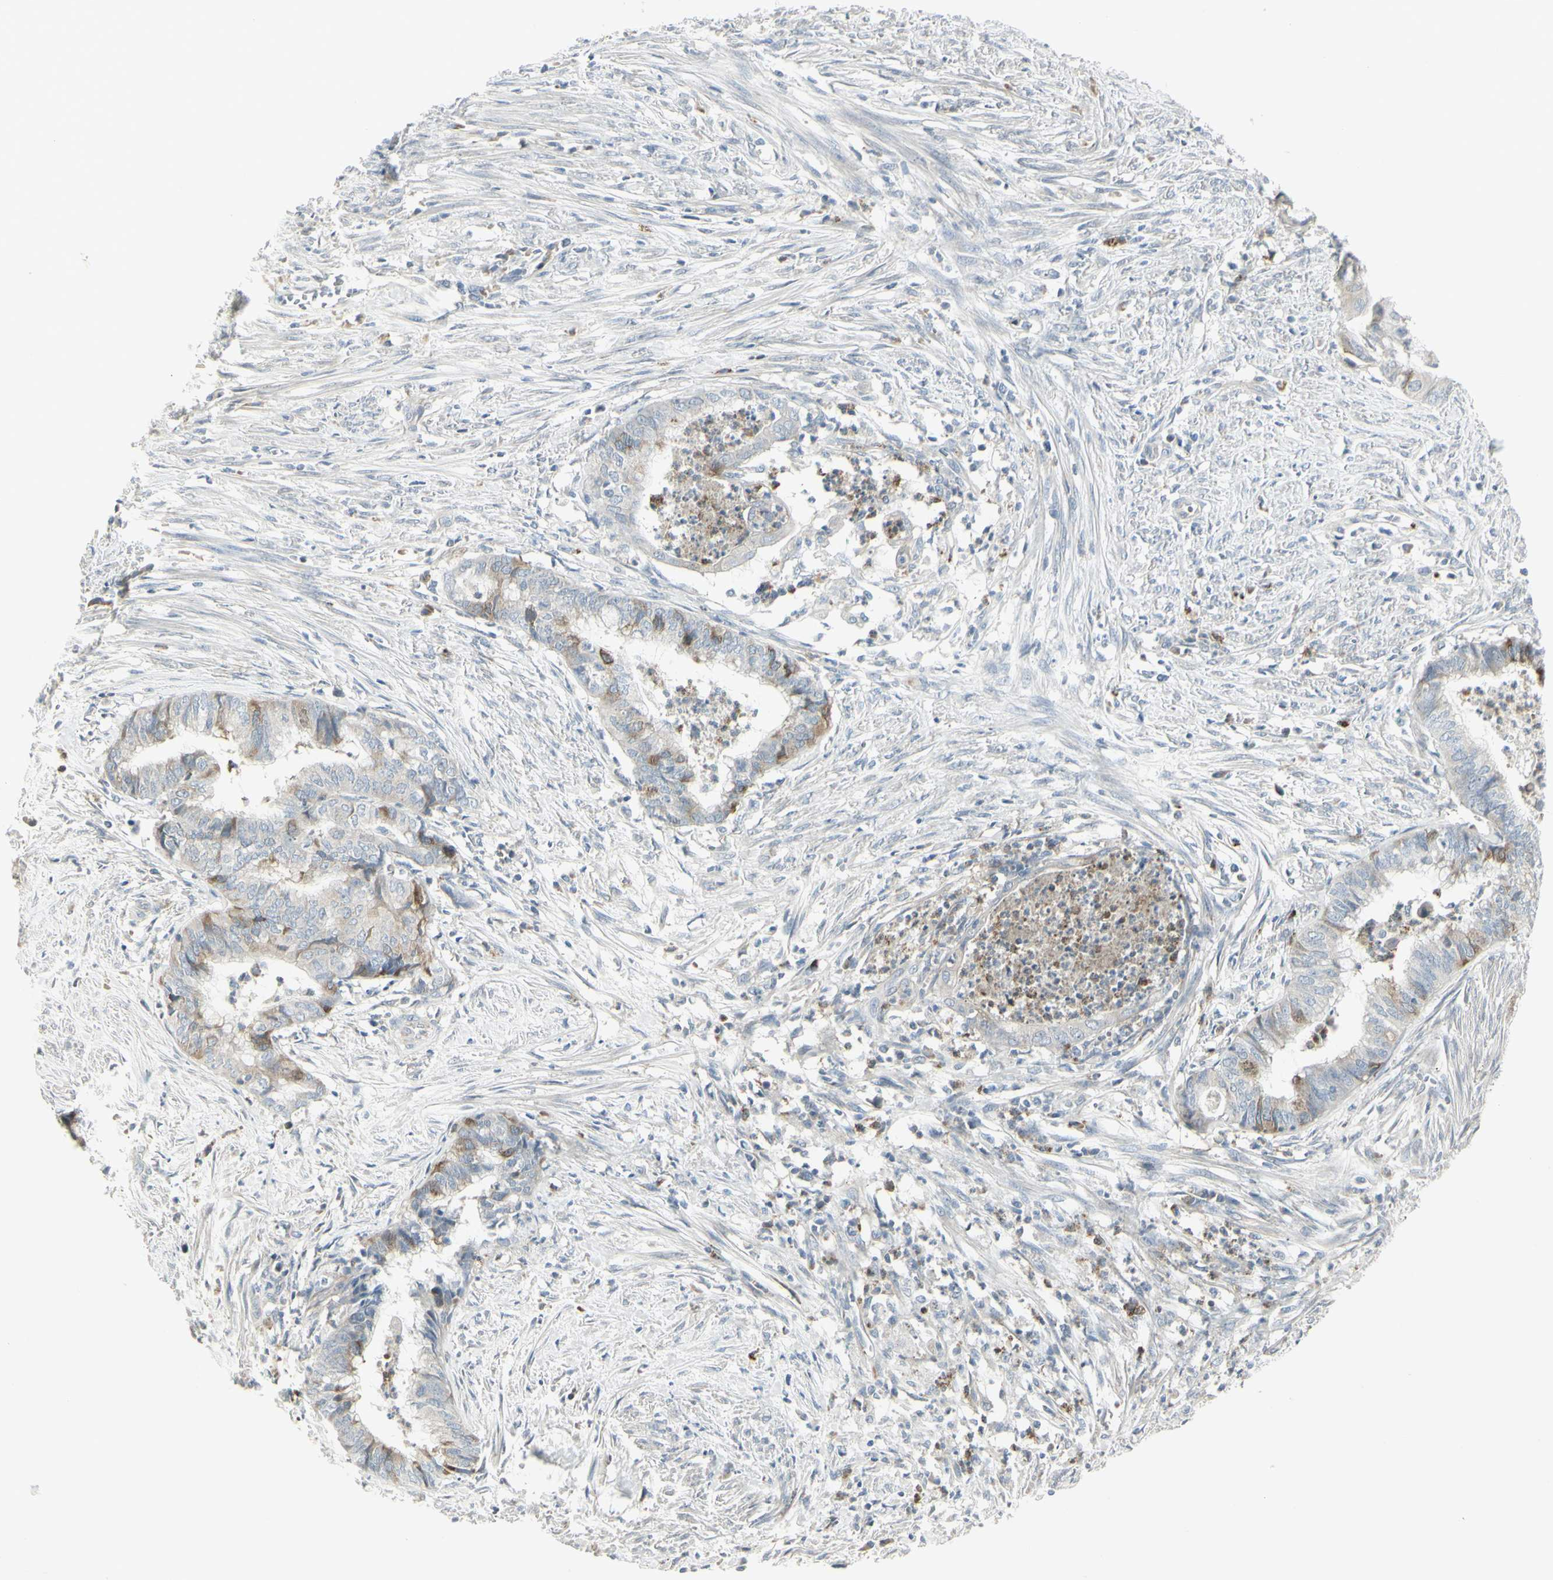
{"staining": {"intensity": "moderate", "quantity": "25%-75%", "location": "cytoplasmic/membranous"}, "tissue": "endometrial cancer", "cell_type": "Tumor cells", "image_type": "cancer", "snomed": [{"axis": "morphology", "description": "Necrosis, NOS"}, {"axis": "morphology", "description": "Adenocarcinoma, NOS"}, {"axis": "topography", "description": "Endometrium"}], "caption": "Endometrial cancer tissue demonstrates moderate cytoplasmic/membranous staining in about 25%-75% of tumor cells, visualized by immunohistochemistry.", "gene": "CCNB2", "patient": {"sex": "female", "age": 79}}